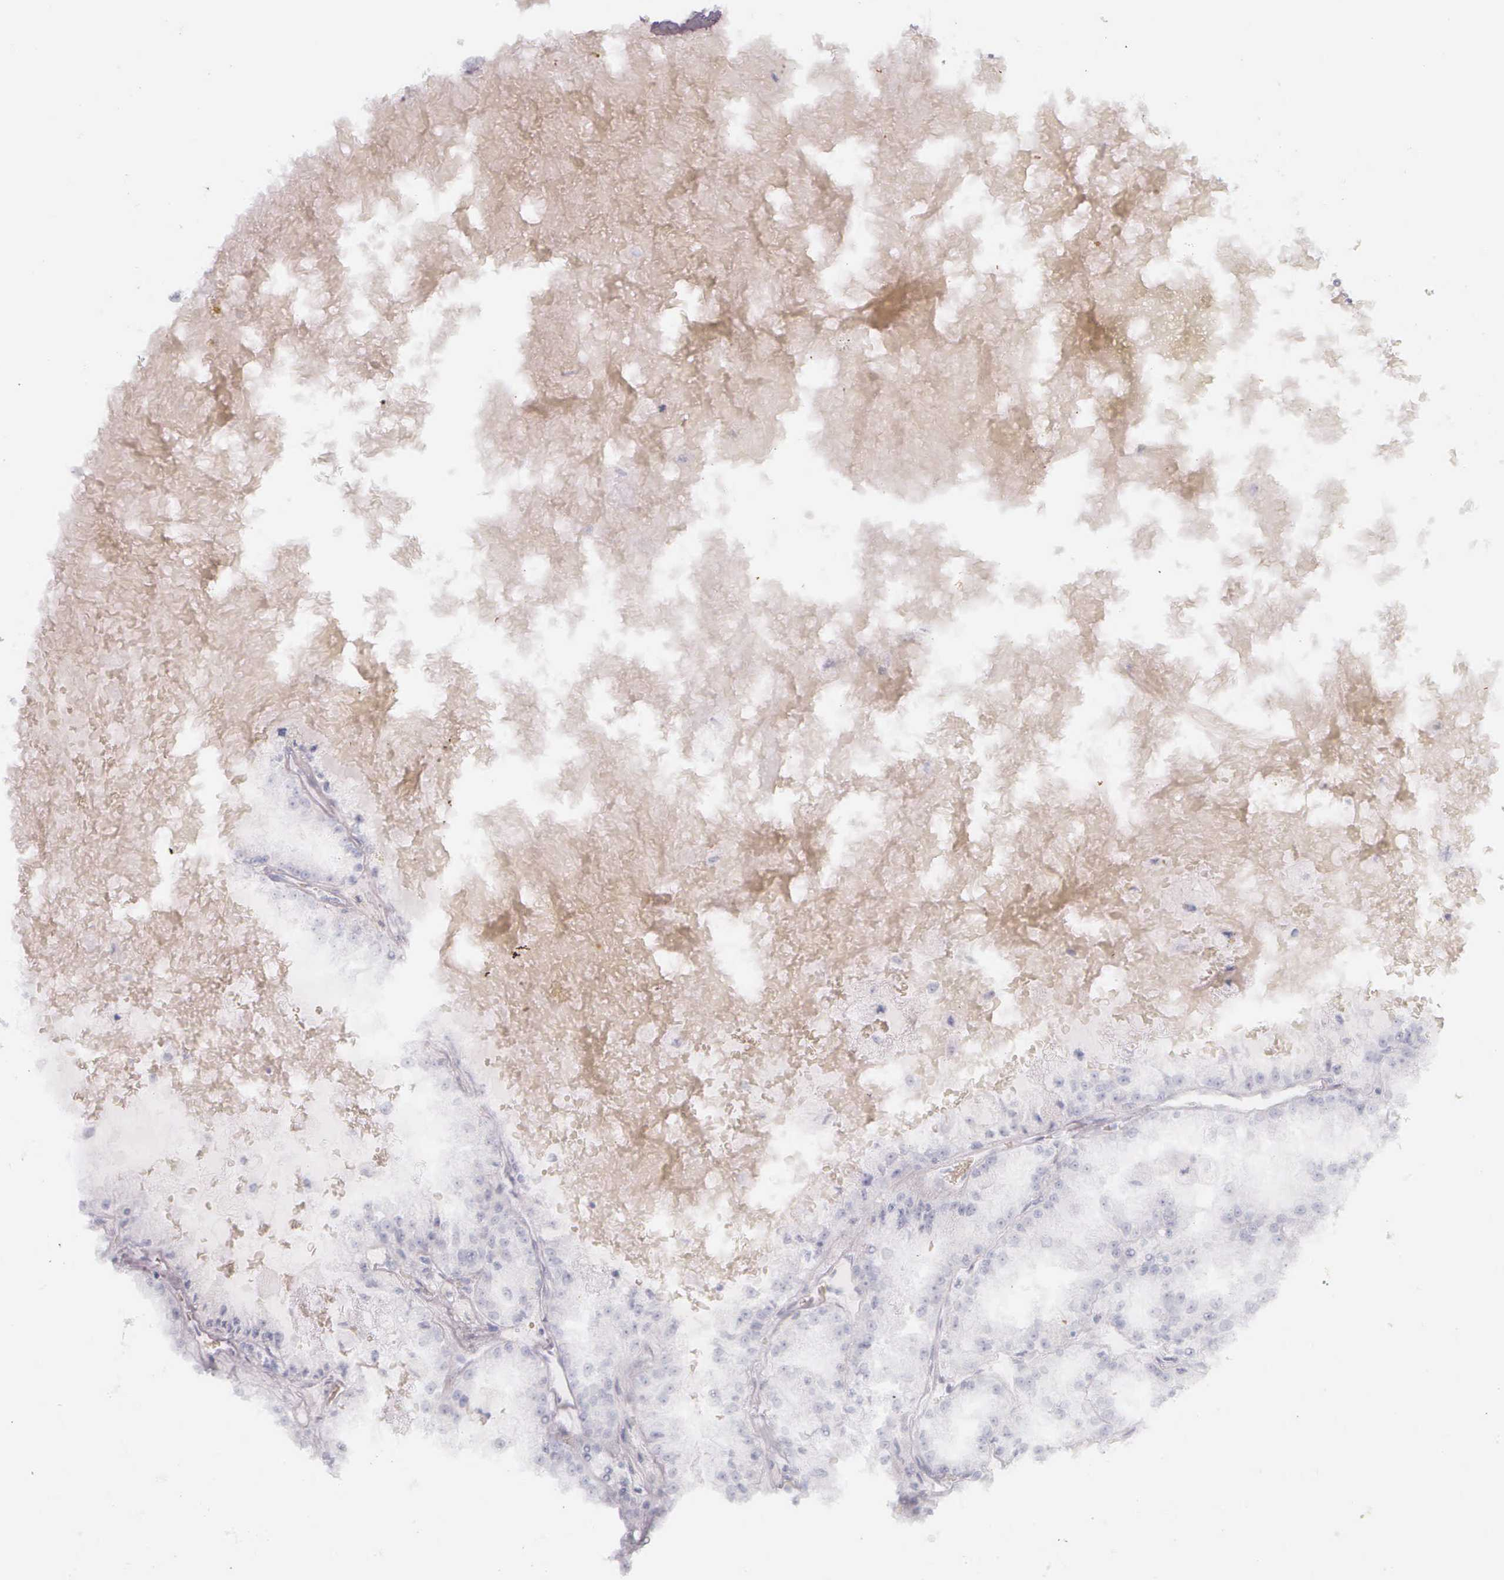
{"staining": {"intensity": "negative", "quantity": "none", "location": "none"}, "tissue": "renal cancer", "cell_type": "Tumor cells", "image_type": "cancer", "snomed": [{"axis": "morphology", "description": "Adenocarcinoma, NOS"}, {"axis": "topography", "description": "Kidney"}], "caption": "This is an IHC histopathology image of adenocarcinoma (renal). There is no positivity in tumor cells.", "gene": "KRT14", "patient": {"sex": "female", "age": 56}}